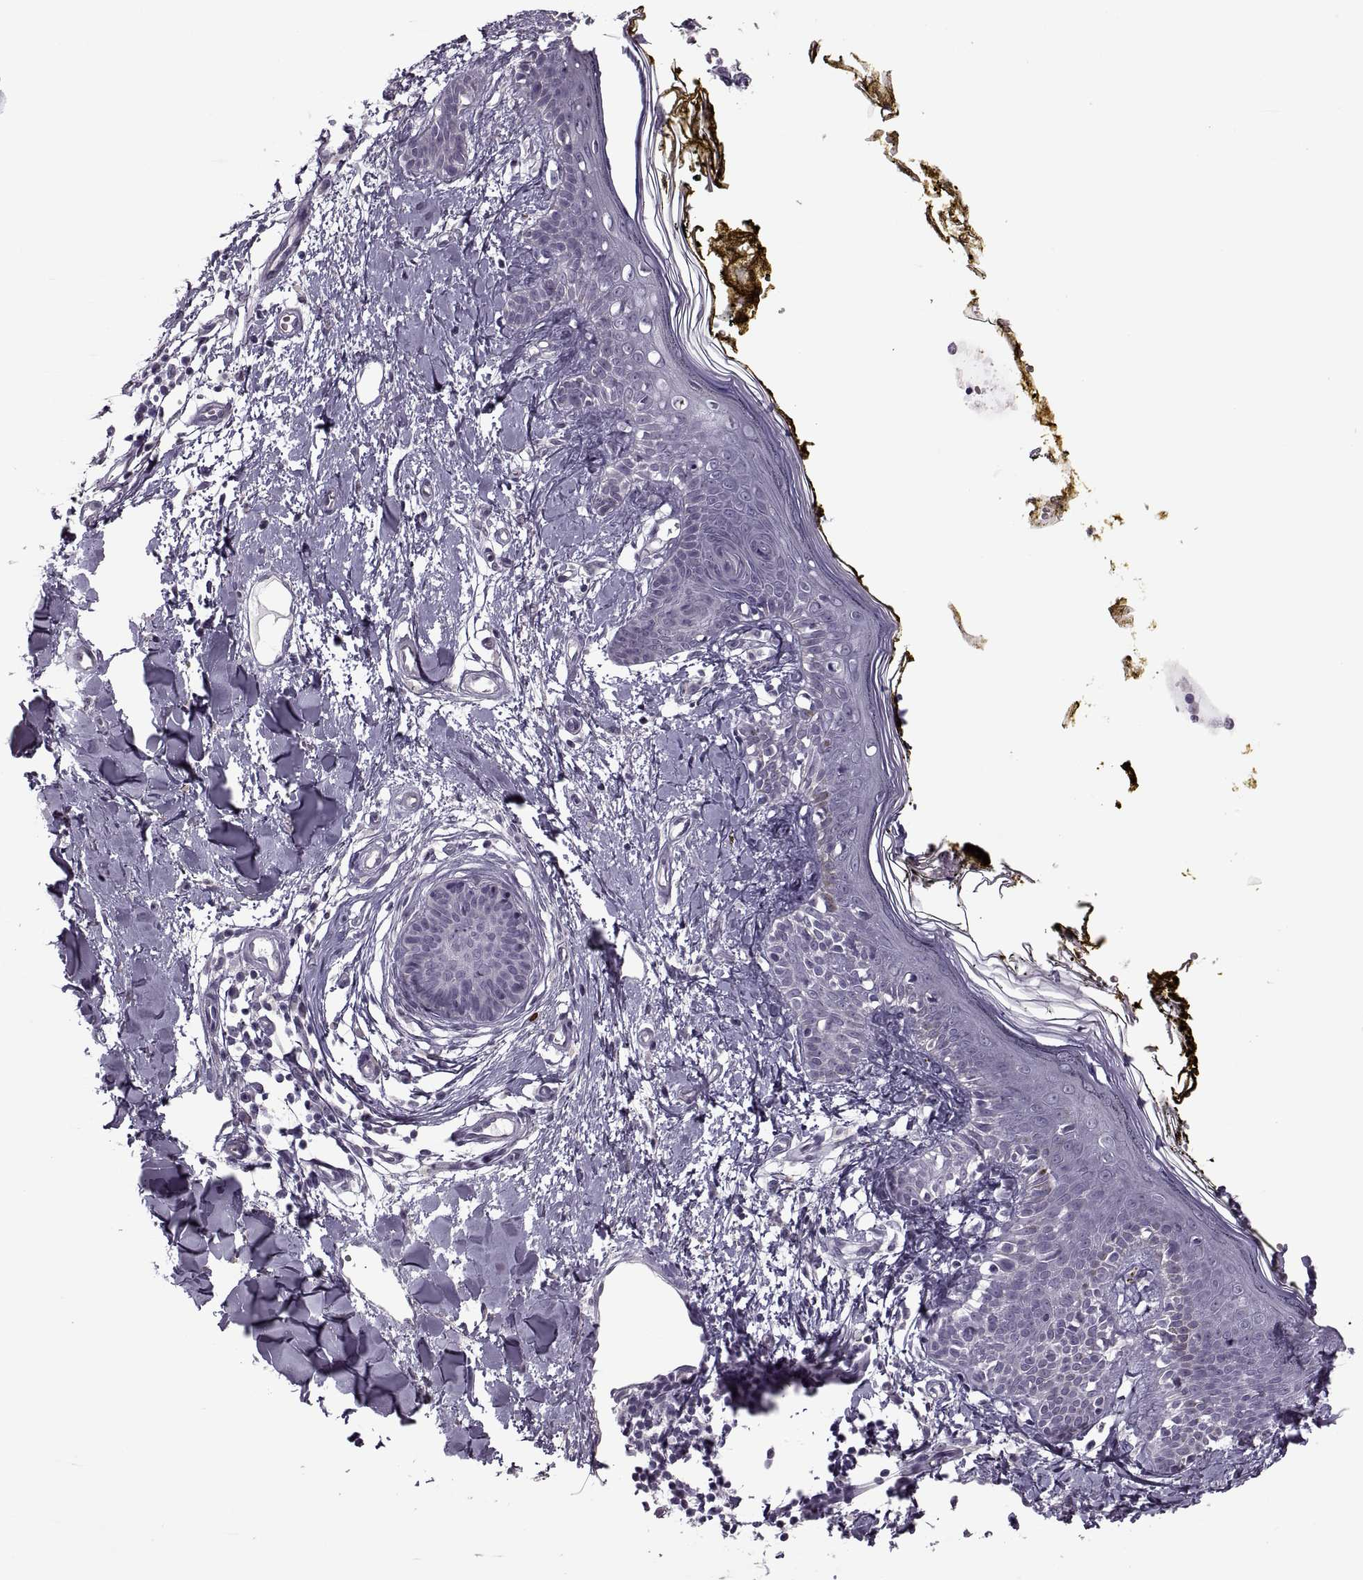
{"staining": {"intensity": "negative", "quantity": "none", "location": "none"}, "tissue": "skin", "cell_type": "Fibroblasts", "image_type": "normal", "snomed": [{"axis": "morphology", "description": "Normal tissue, NOS"}, {"axis": "topography", "description": "Skin"}], "caption": "IHC photomicrograph of normal human skin stained for a protein (brown), which reveals no expression in fibroblasts.", "gene": "PAGE2B", "patient": {"sex": "male", "age": 76}}